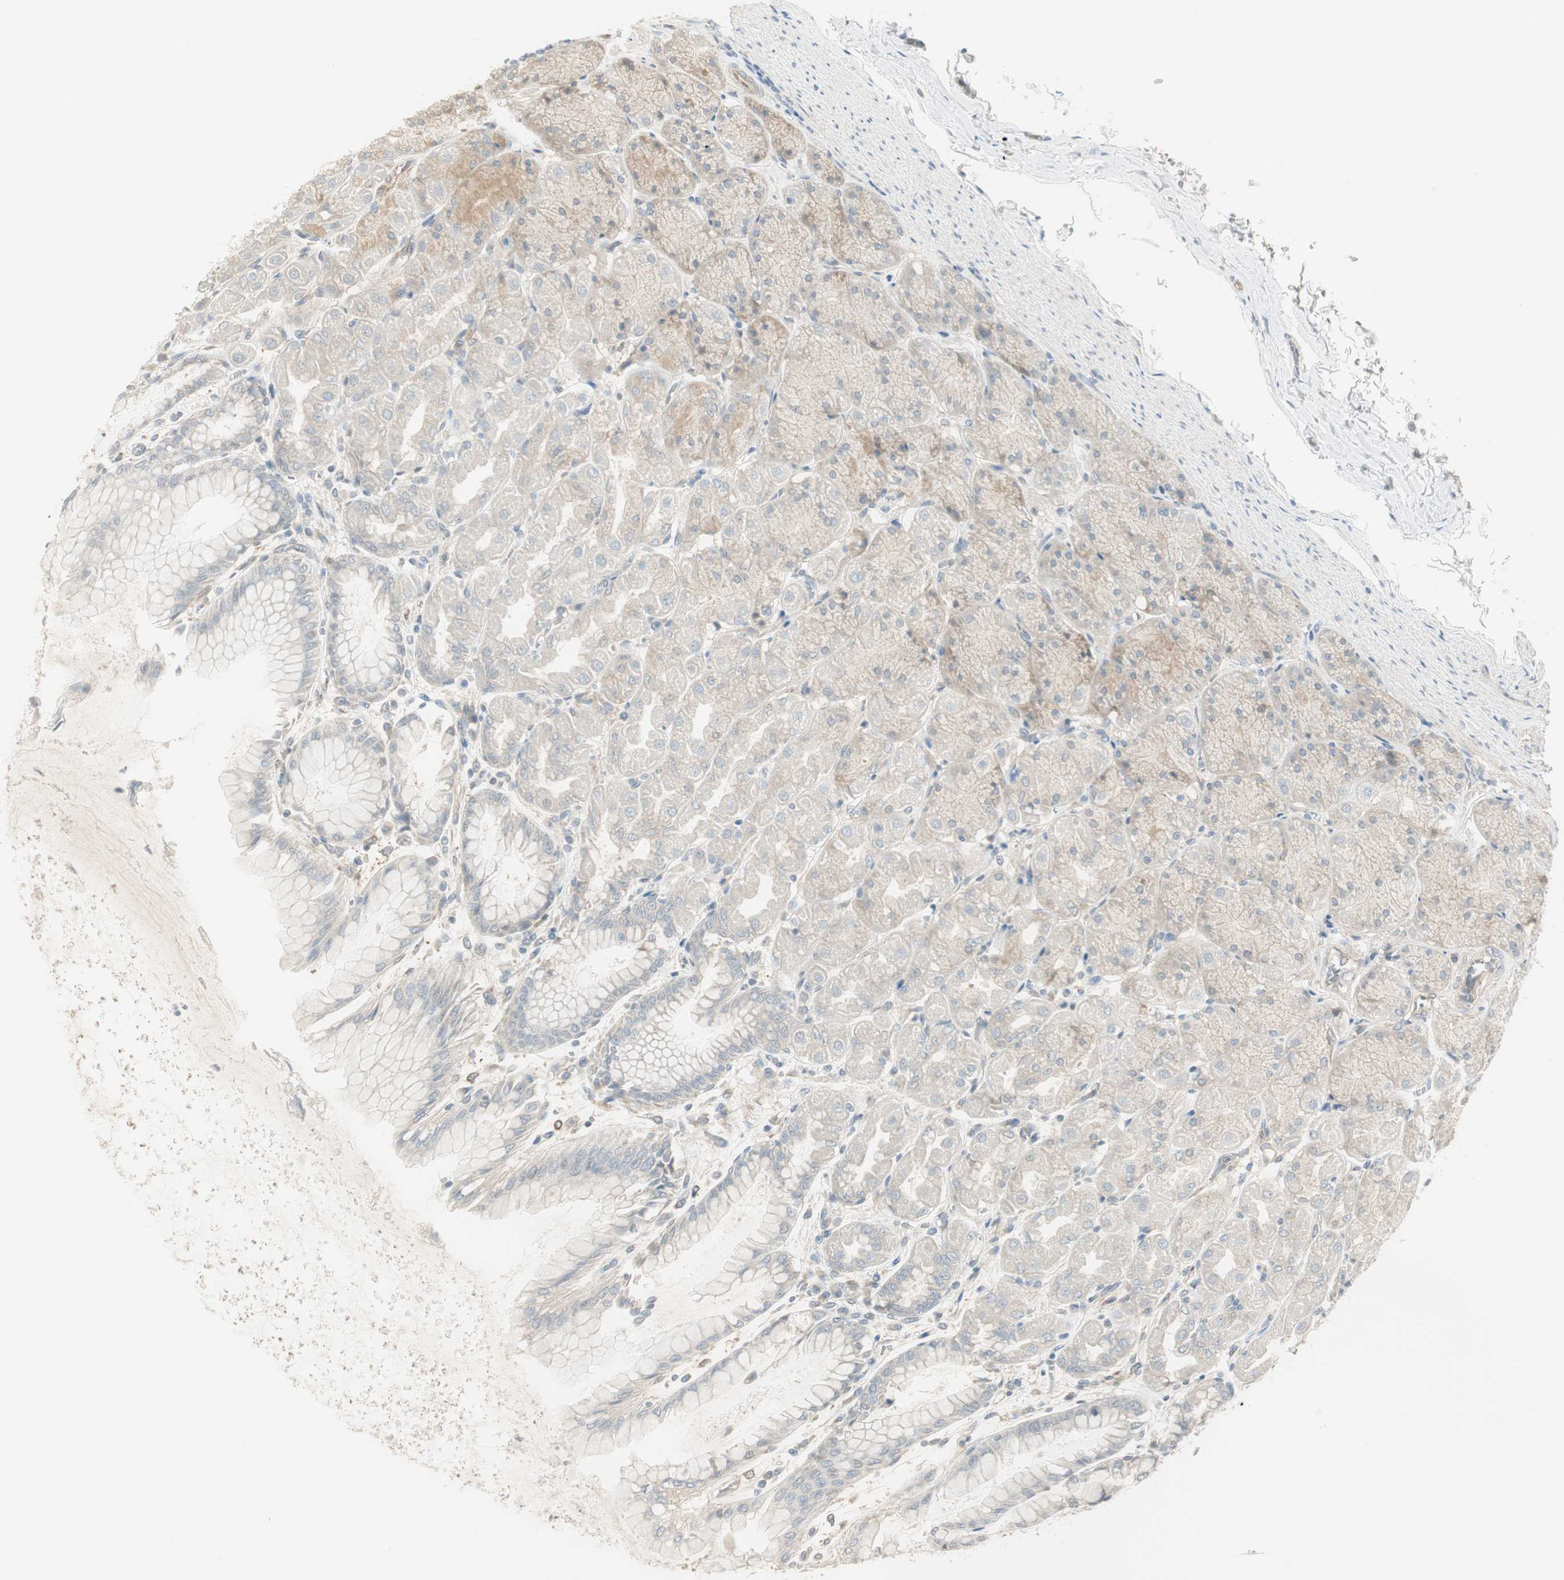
{"staining": {"intensity": "weak", "quantity": "25%-75%", "location": "cytoplasmic/membranous"}, "tissue": "stomach", "cell_type": "Glandular cells", "image_type": "normal", "snomed": [{"axis": "morphology", "description": "Normal tissue, NOS"}, {"axis": "topography", "description": "Stomach, upper"}], "caption": "Stomach stained with immunohistochemistry (IHC) displays weak cytoplasmic/membranous staining in about 25%-75% of glandular cells. The staining is performed using DAB brown chromogen to label protein expression. The nuclei are counter-stained blue using hematoxylin.", "gene": "STON1", "patient": {"sex": "female", "age": 56}}